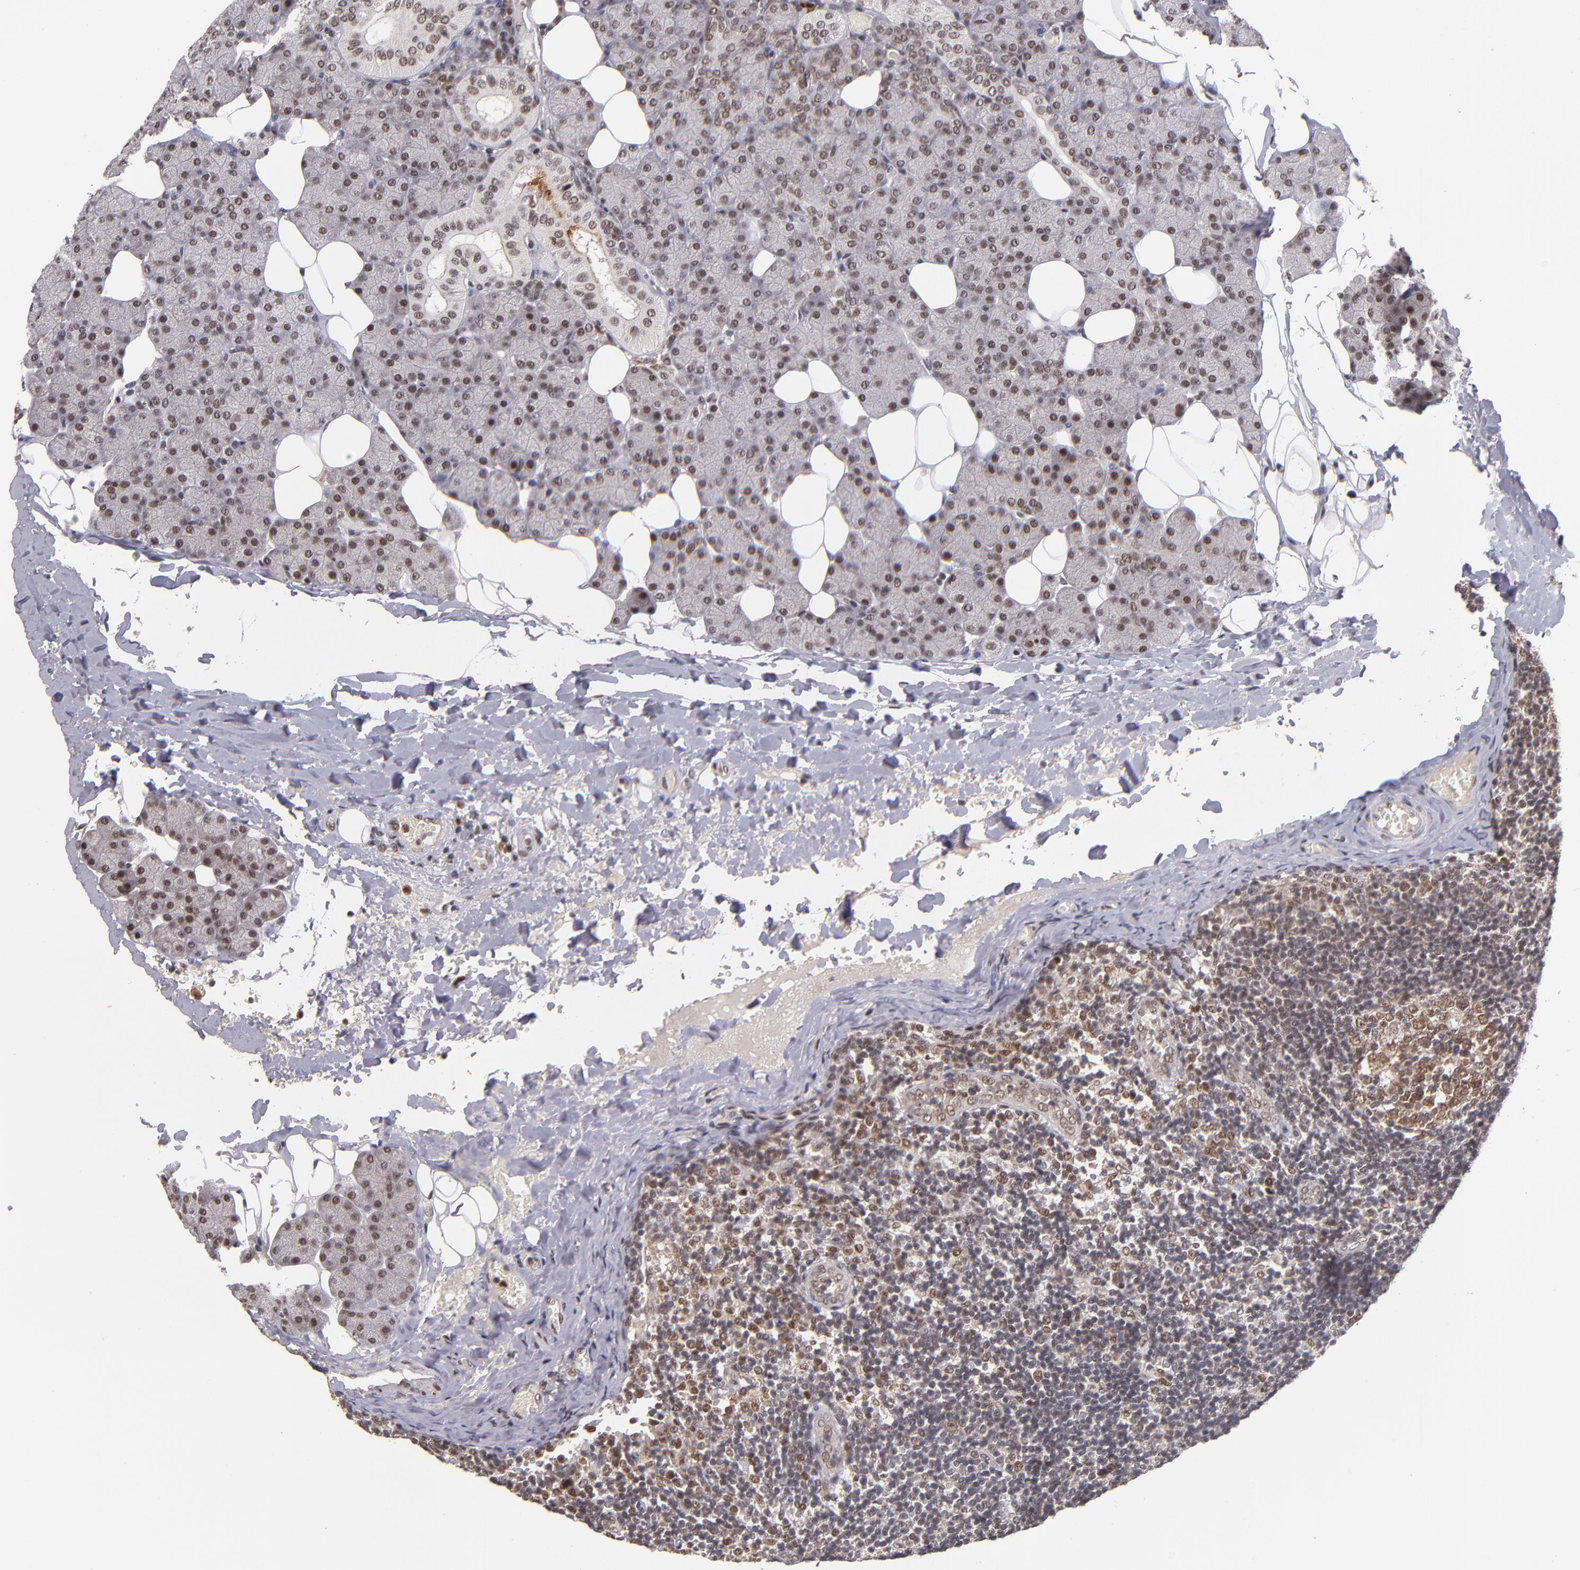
{"staining": {"intensity": "moderate", "quantity": ">75%", "location": "cytoplasmic/membranous,nuclear"}, "tissue": "lymph node", "cell_type": "Germinal center cells", "image_type": "normal", "snomed": [{"axis": "morphology", "description": "Normal tissue, NOS"}, {"axis": "topography", "description": "Lymph node"}, {"axis": "topography", "description": "Salivary gland"}], "caption": "Lymph node stained with IHC demonstrates moderate cytoplasmic/membranous,nuclear positivity in about >75% of germinal center cells. Ihc stains the protein in brown and the nuclei are stained blue.", "gene": "EP300", "patient": {"sex": "male", "age": 8}}